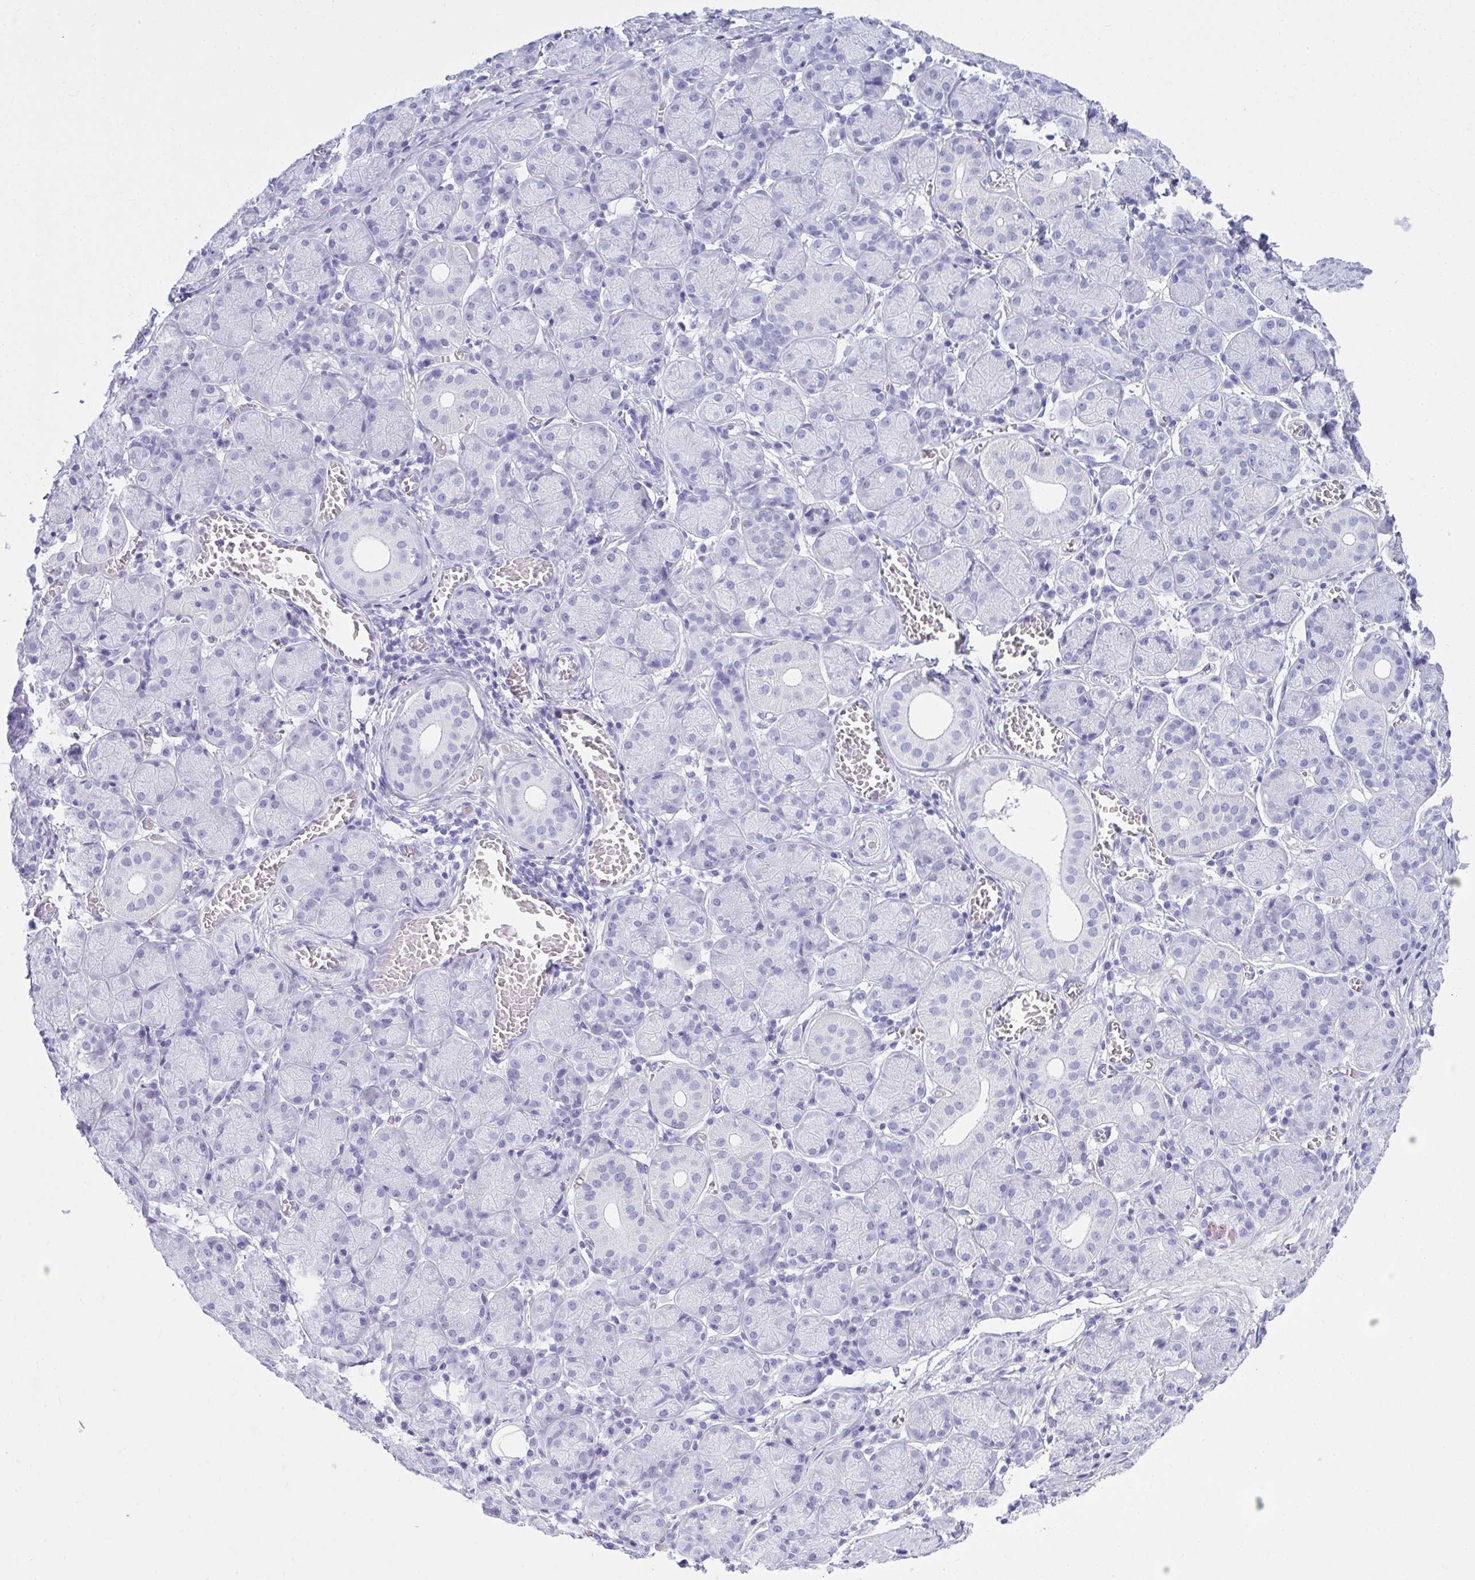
{"staining": {"intensity": "negative", "quantity": "none", "location": "none"}, "tissue": "salivary gland", "cell_type": "Glandular cells", "image_type": "normal", "snomed": [{"axis": "morphology", "description": "Normal tissue, NOS"}, {"axis": "topography", "description": "Salivary gland"}], "caption": "IHC histopathology image of normal salivary gland: human salivary gland stained with DAB reveals no significant protein staining in glandular cells.", "gene": "CLGN", "patient": {"sex": "female", "age": 24}}